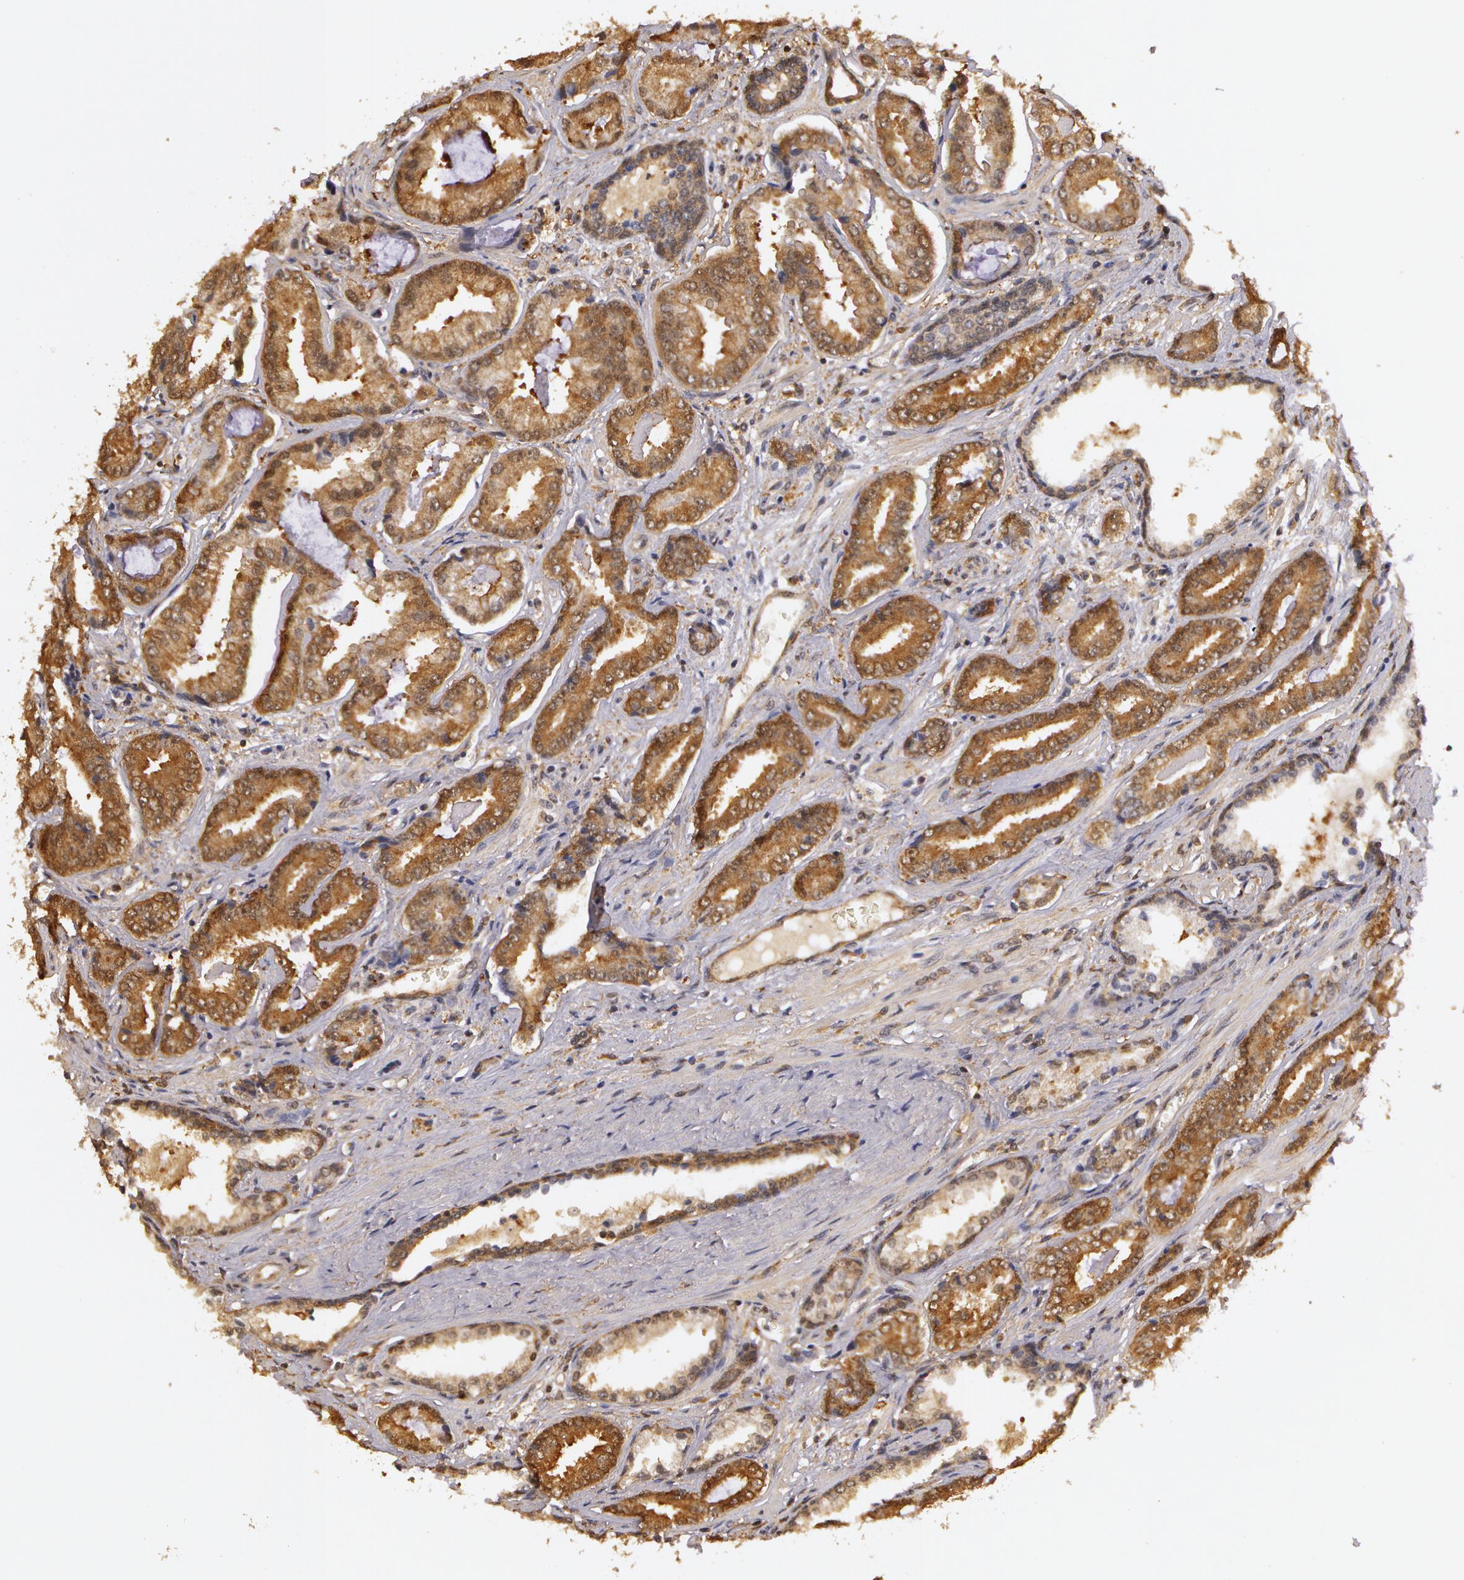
{"staining": {"intensity": "weak", "quantity": ">75%", "location": "cytoplasmic/membranous"}, "tissue": "prostate cancer", "cell_type": "Tumor cells", "image_type": "cancer", "snomed": [{"axis": "morphology", "description": "Adenocarcinoma, Low grade"}, {"axis": "topography", "description": "Prostate"}], "caption": "Protein staining reveals weak cytoplasmic/membranous positivity in about >75% of tumor cells in low-grade adenocarcinoma (prostate).", "gene": "AHSA1", "patient": {"sex": "male", "age": 65}}